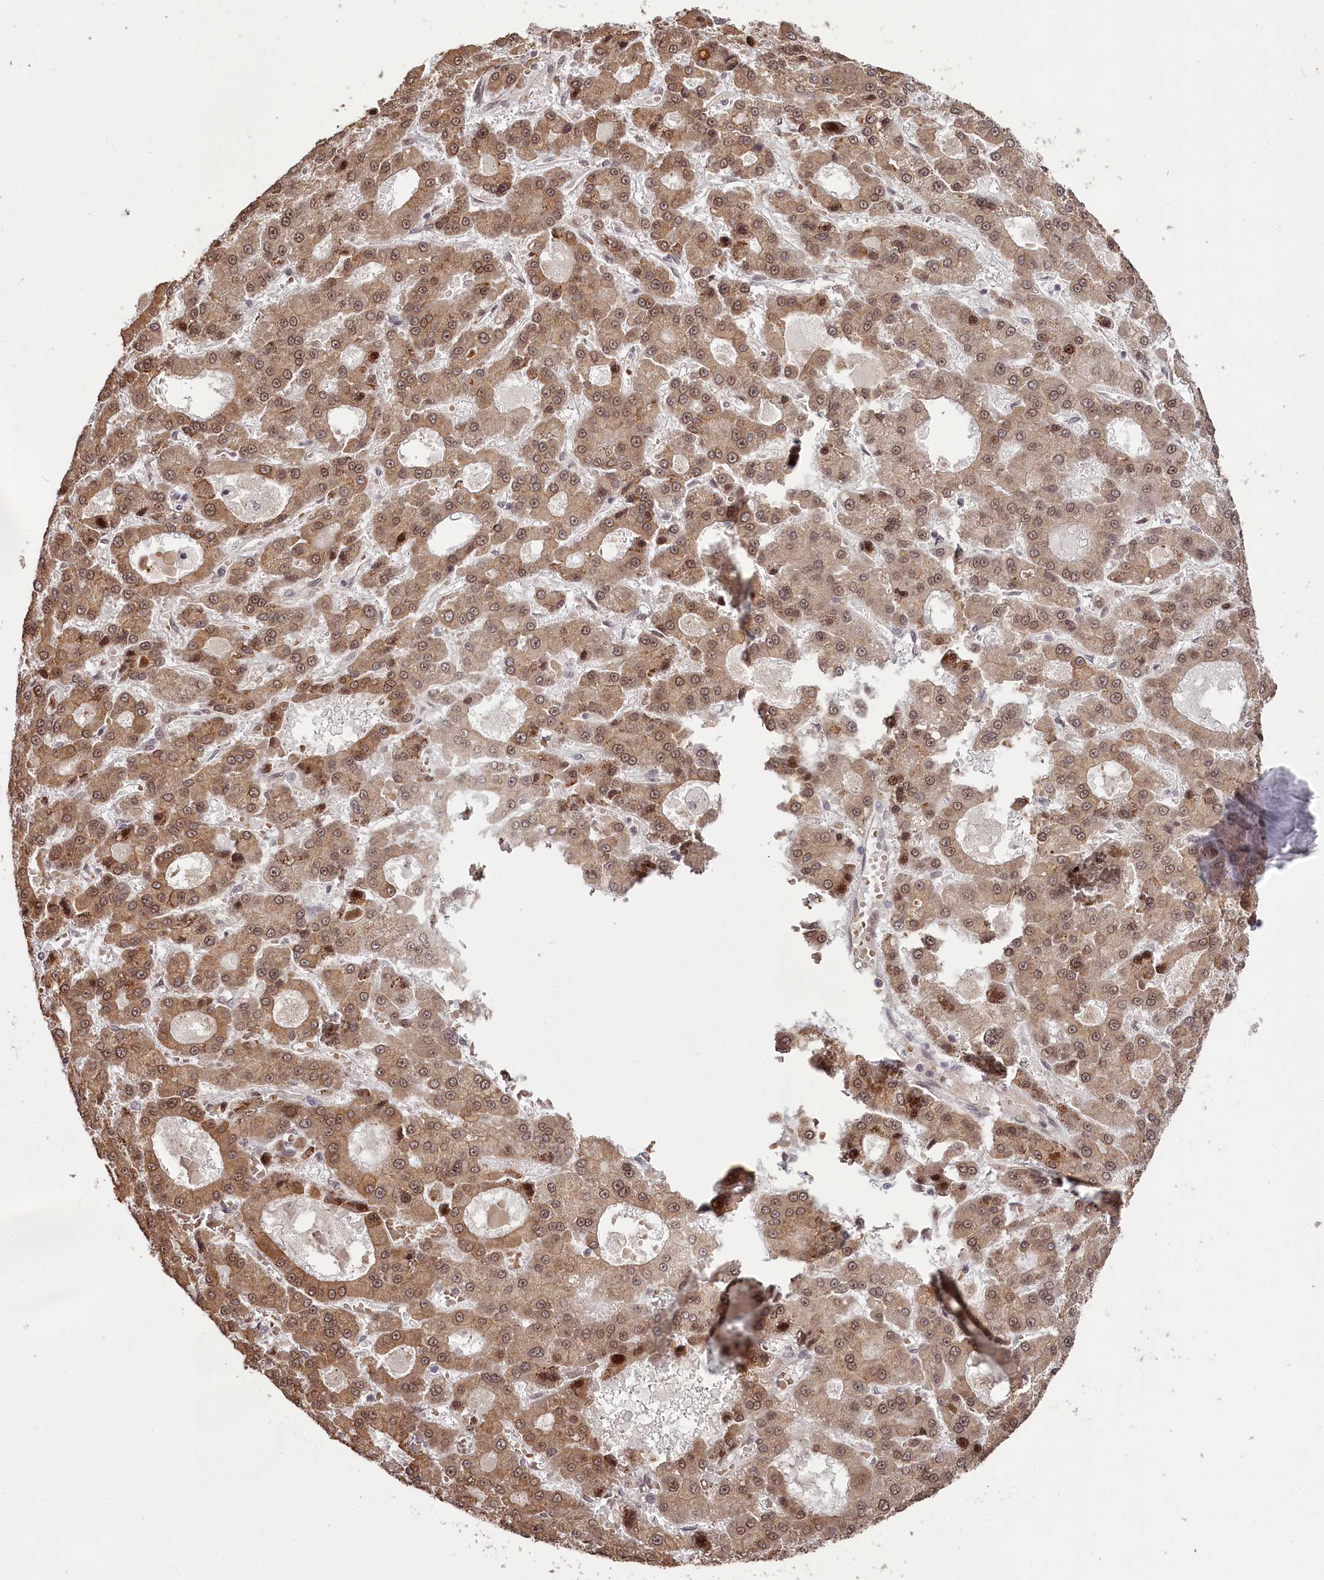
{"staining": {"intensity": "moderate", "quantity": ">75%", "location": "cytoplasmic/membranous,nuclear"}, "tissue": "liver cancer", "cell_type": "Tumor cells", "image_type": "cancer", "snomed": [{"axis": "morphology", "description": "Carcinoma, Hepatocellular, NOS"}, {"axis": "topography", "description": "Liver"}], "caption": "DAB immunohistochemical staining of hepatocellular carcinoma (liver) demonstrates moderate cytoplasmic/membranous and nuclear protein staining in approximately >75% of tumor cells.", "gene": "THYN1", "patient": {"sex": "male", "age": 70}}